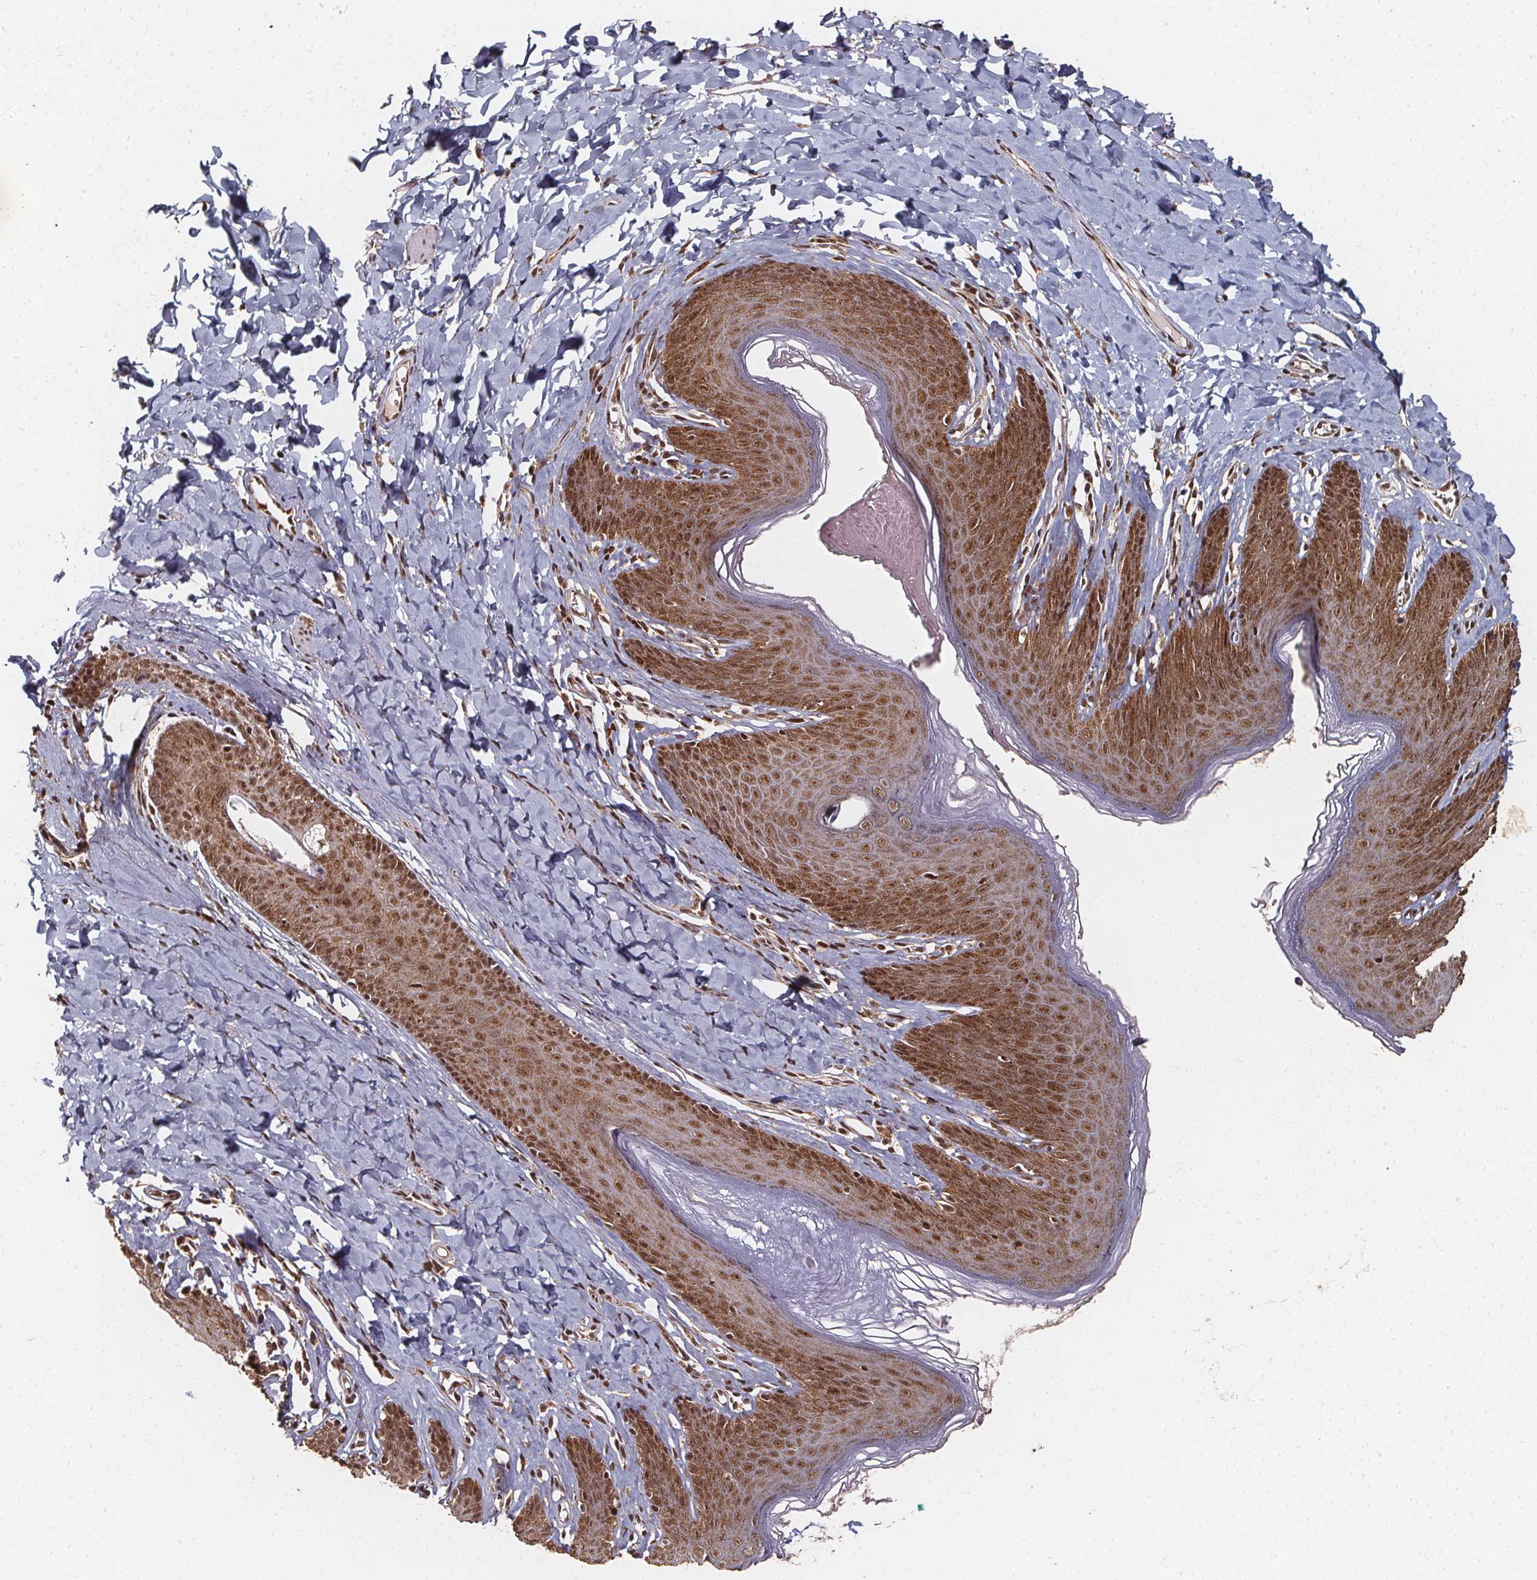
{"staining": {"intensity": "strong", "quantity": ">75%", "location": "cytoplasmic/membranous,nuclear"}, "tissue": "skin", "cell_type": "Epidermal cells", "image_type": "normal", "snomed": [{"axis": "morphology", "description": "Normal tissue, NOS"}, {"axis": "topography", "description": "Vulva"}, {"axis": "topography", "description": "Peripheral nerve tissue"}], "caption": "Protein expression analysis of normal human skin reveals strong cytoplasmic/membranous,nuclear expression in approximately >75% of epidermal cells. The protein is stained brown, and the nuclei are stained in blue (DAB IHC with brightfield microscopy, high magnification).", "gene": "SMN1", "patient": {"sex": "female", "age": 66}}